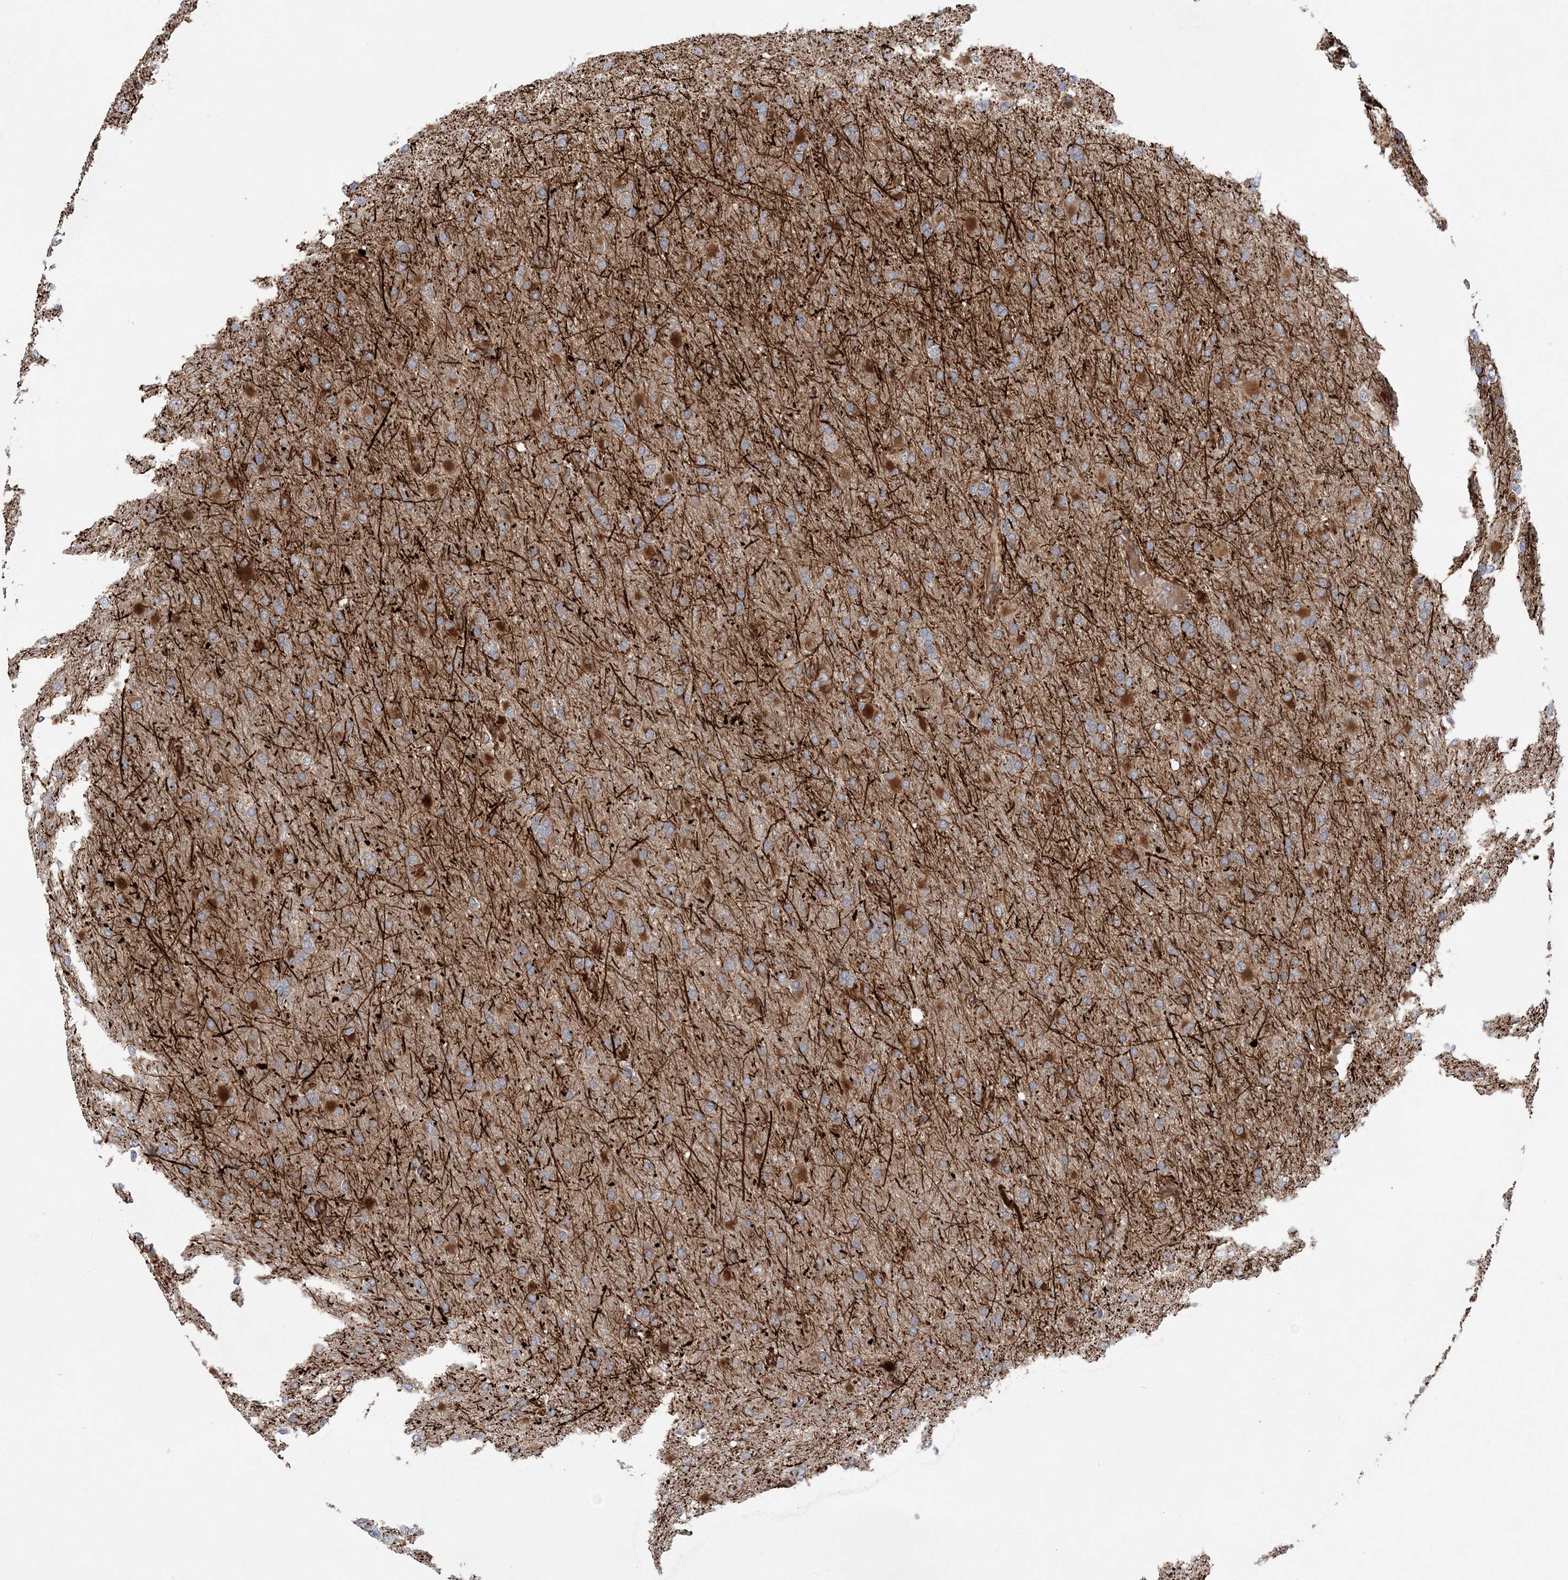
{"staining": {"intensity": "moderate", "quantity": "<25%", "location": "cytoplasmic/membranous"}, "tissue": "glioma", "cell_type": "Tumor cells", "image_type": "cancer", "snomed": [{"axis": "morphology", "description": "Glioma, malignant, High grade"}, {"axis": "topography", "description": "Cerebral cortex"}], "caption": "This image demonstrates glioma stained with IHC to label a protein in brown. The cytoplasmic/membranous of tumor cells show moderate positivity for the protein. Nuclei are counter-stained blue.", "gene": "FAM114A2", "patient": {"sex": "female", "age": 36}}